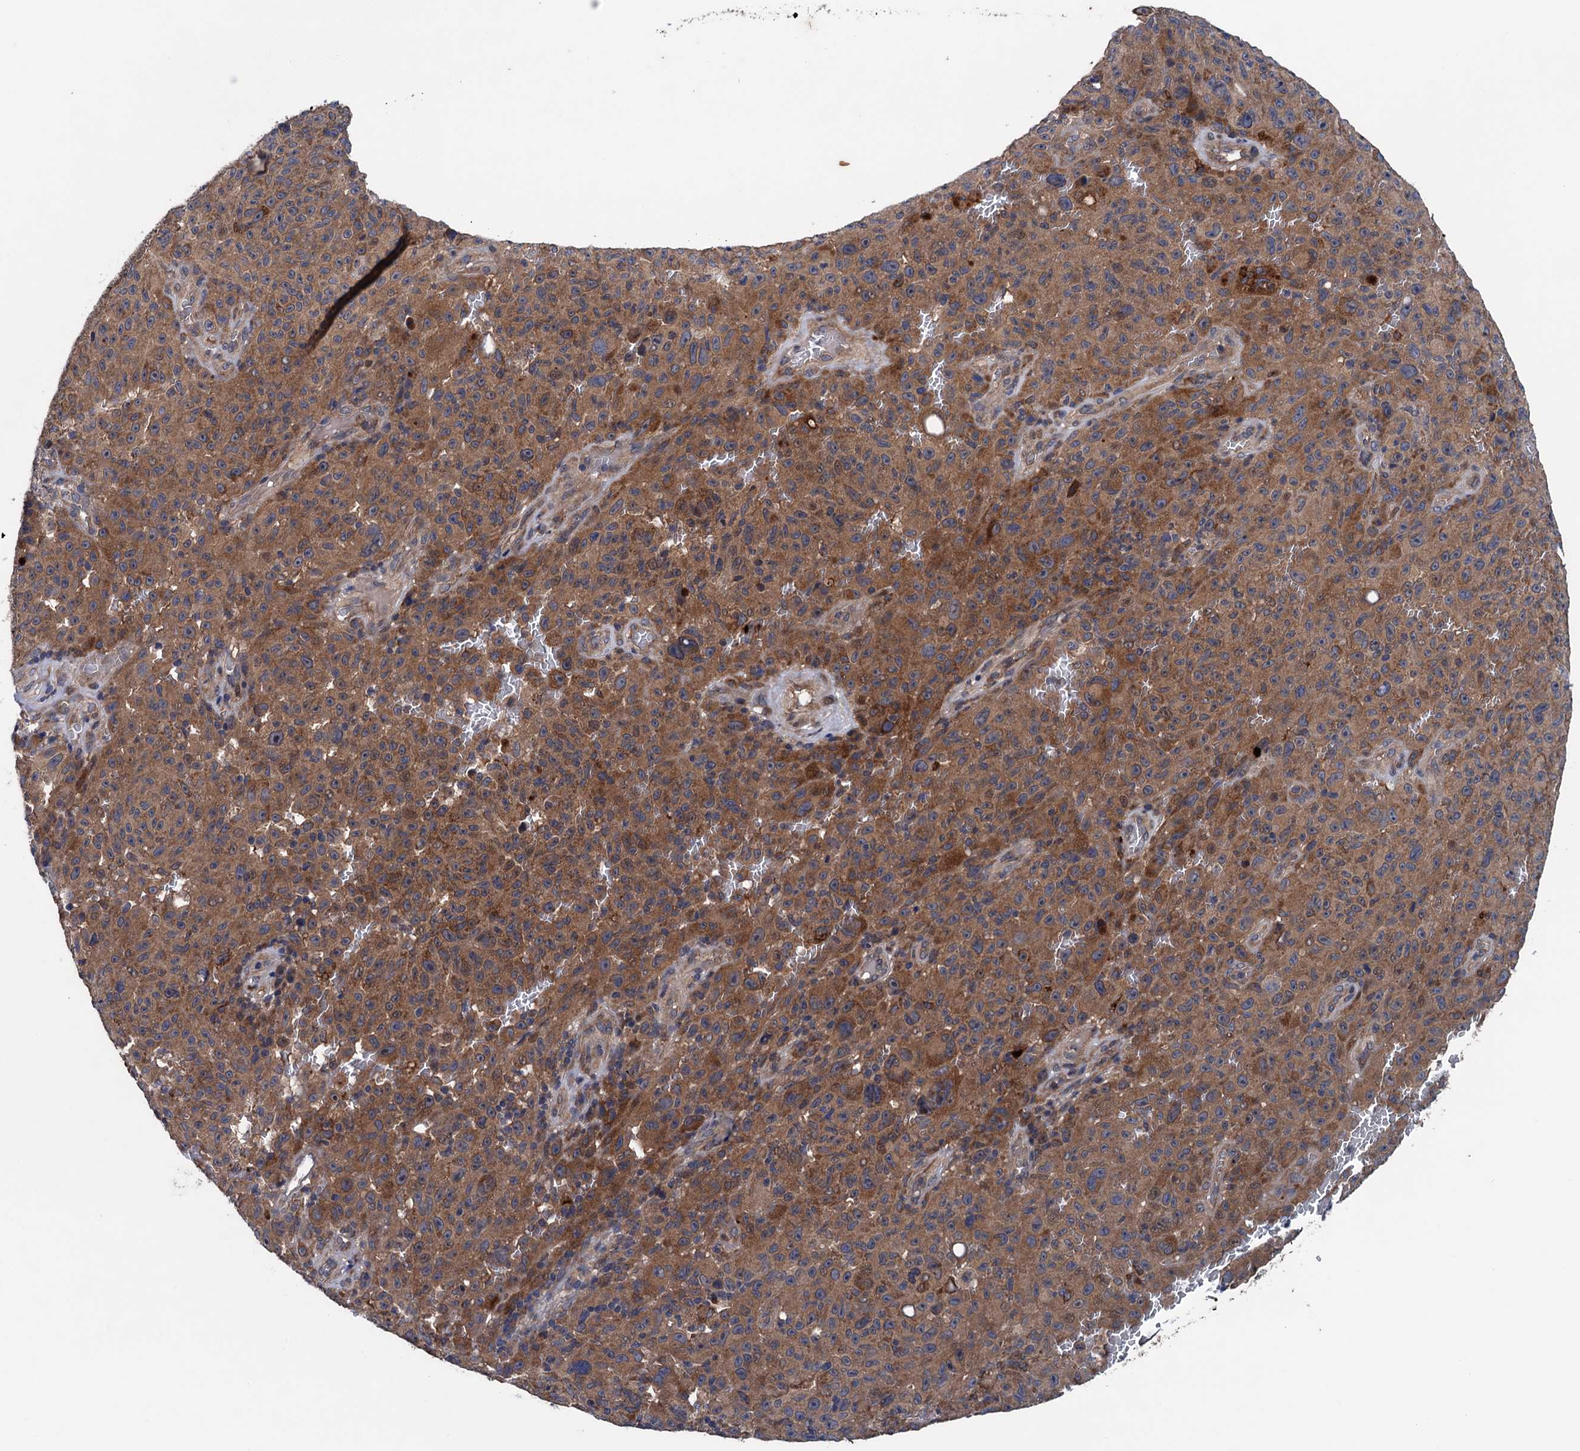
{"staining": {"intensity": "moderate", "quantity": ">75%", "location": "cytoplasmic/membranous"}, "tissue": "melanoma", "cell_type": "Tumor cells", "image_type": "cancer", "snomed": [{"axis": "morphology", "description": "Malignant melanoma, NOS"}, {"axis": "topography", "description": "Skin"}], "caption": "This histopathology image reveals malignant melanoma stained with immunohistochemistry (IHC) to label a protein in brown. The cytoplasmic/membranous of tumor cells show moderate positivity for the protein. Nuclei are counter-stained blue.", "gene": "BLTP3B", "patient": {"sex": "female", "age": 82}}